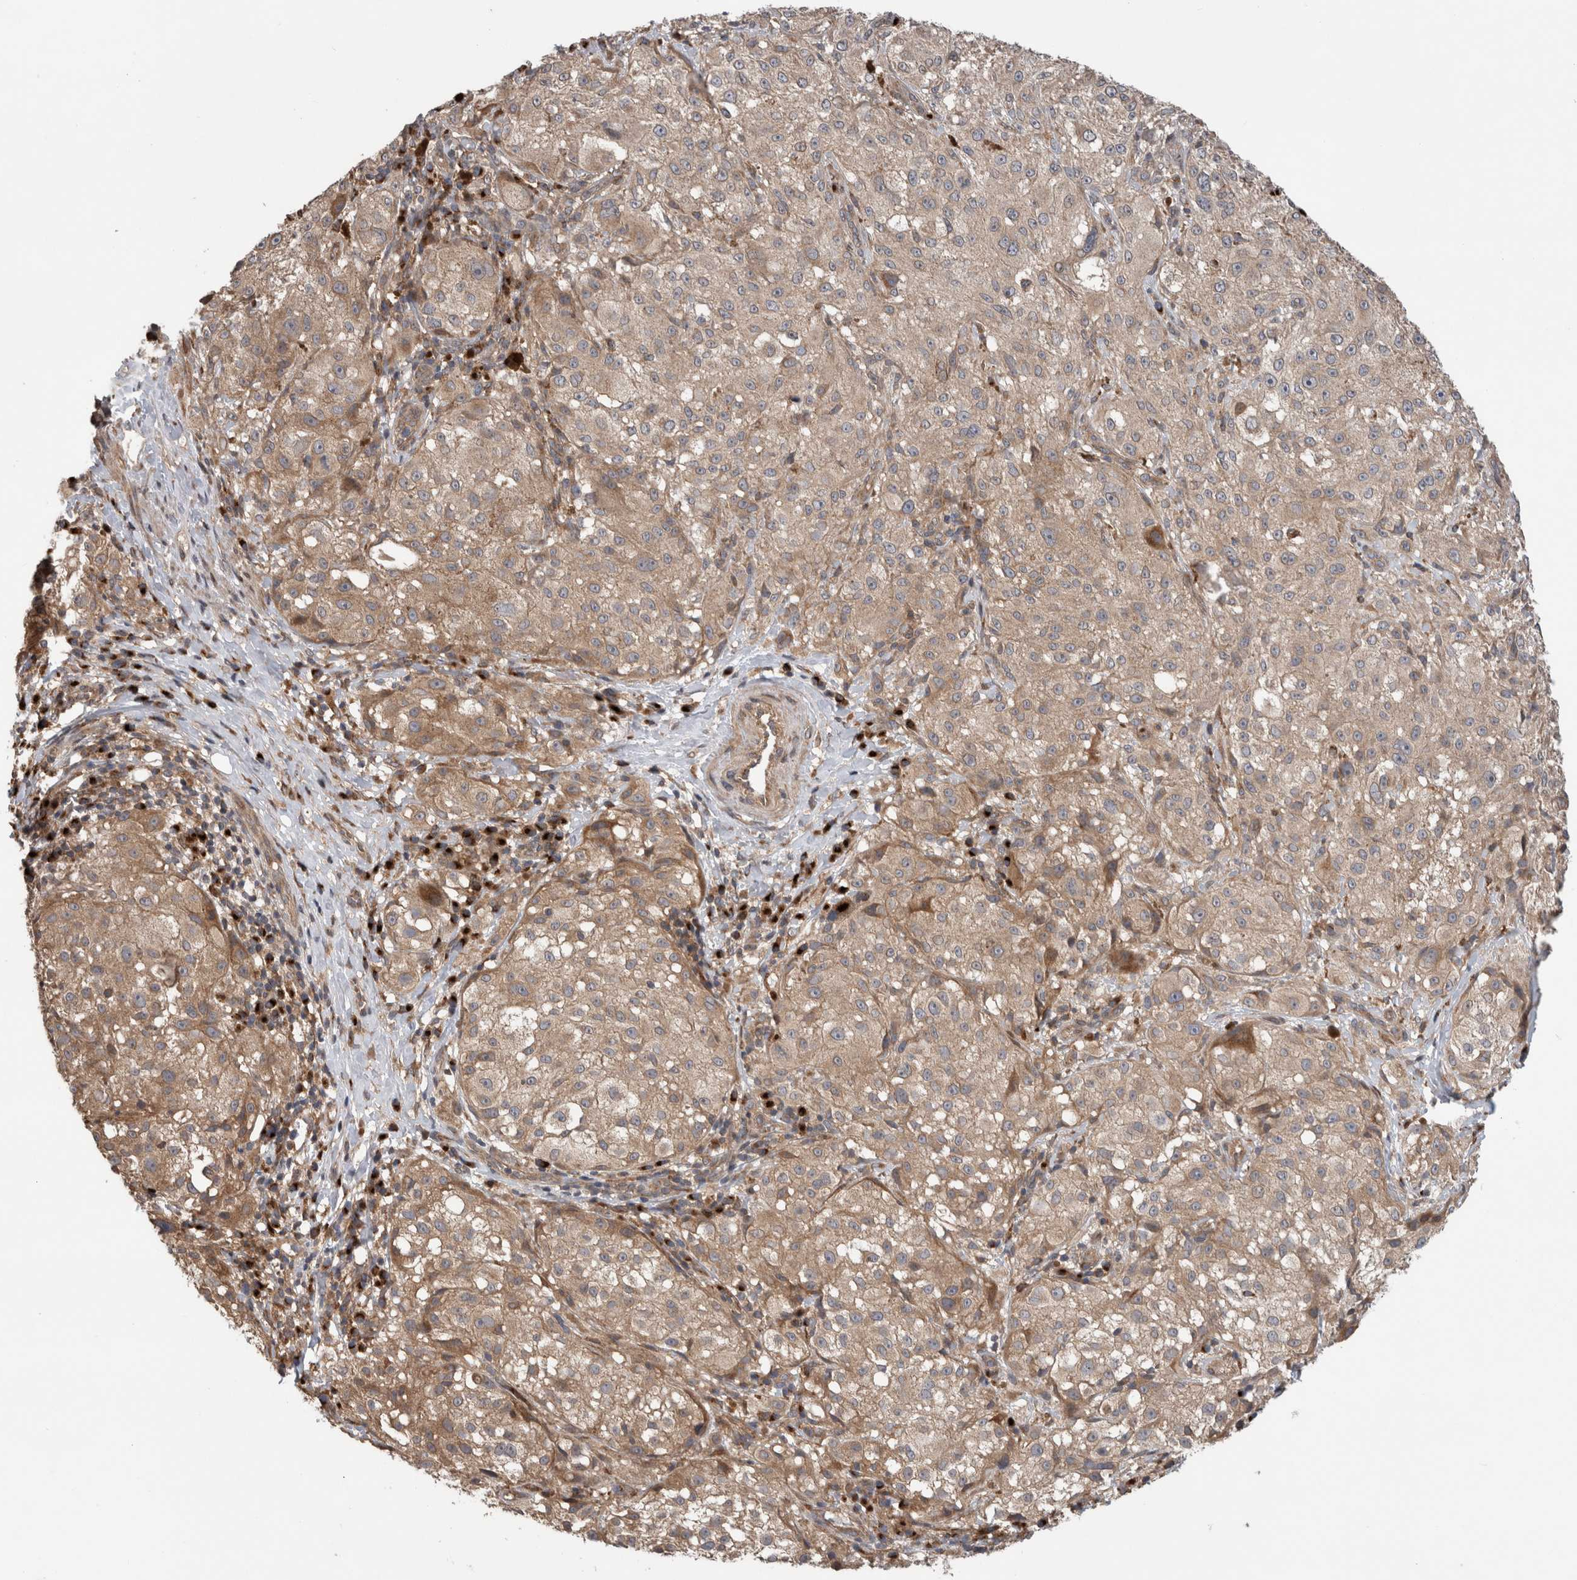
{"staining": {"intensity": "moderate", "quantity": ">75%", "location": "cytoplasmic/membranous"}, "tissue": "melanoma", "cell_type": "Tumor cells", "image_type": "cancer", "snomed": [{"axis": "morphology", "description": "Malignant melanoma, NOS"}, {"axis": "topography", "description": "Skin"}], "caption": "Protein expression by IHC shows moderate cytoplasmic/membranous positivity in about >75% of tumor cells in malignant melanoma.", "gene": "TRIM5", "patient": {"sex": "female", "age": 55}}